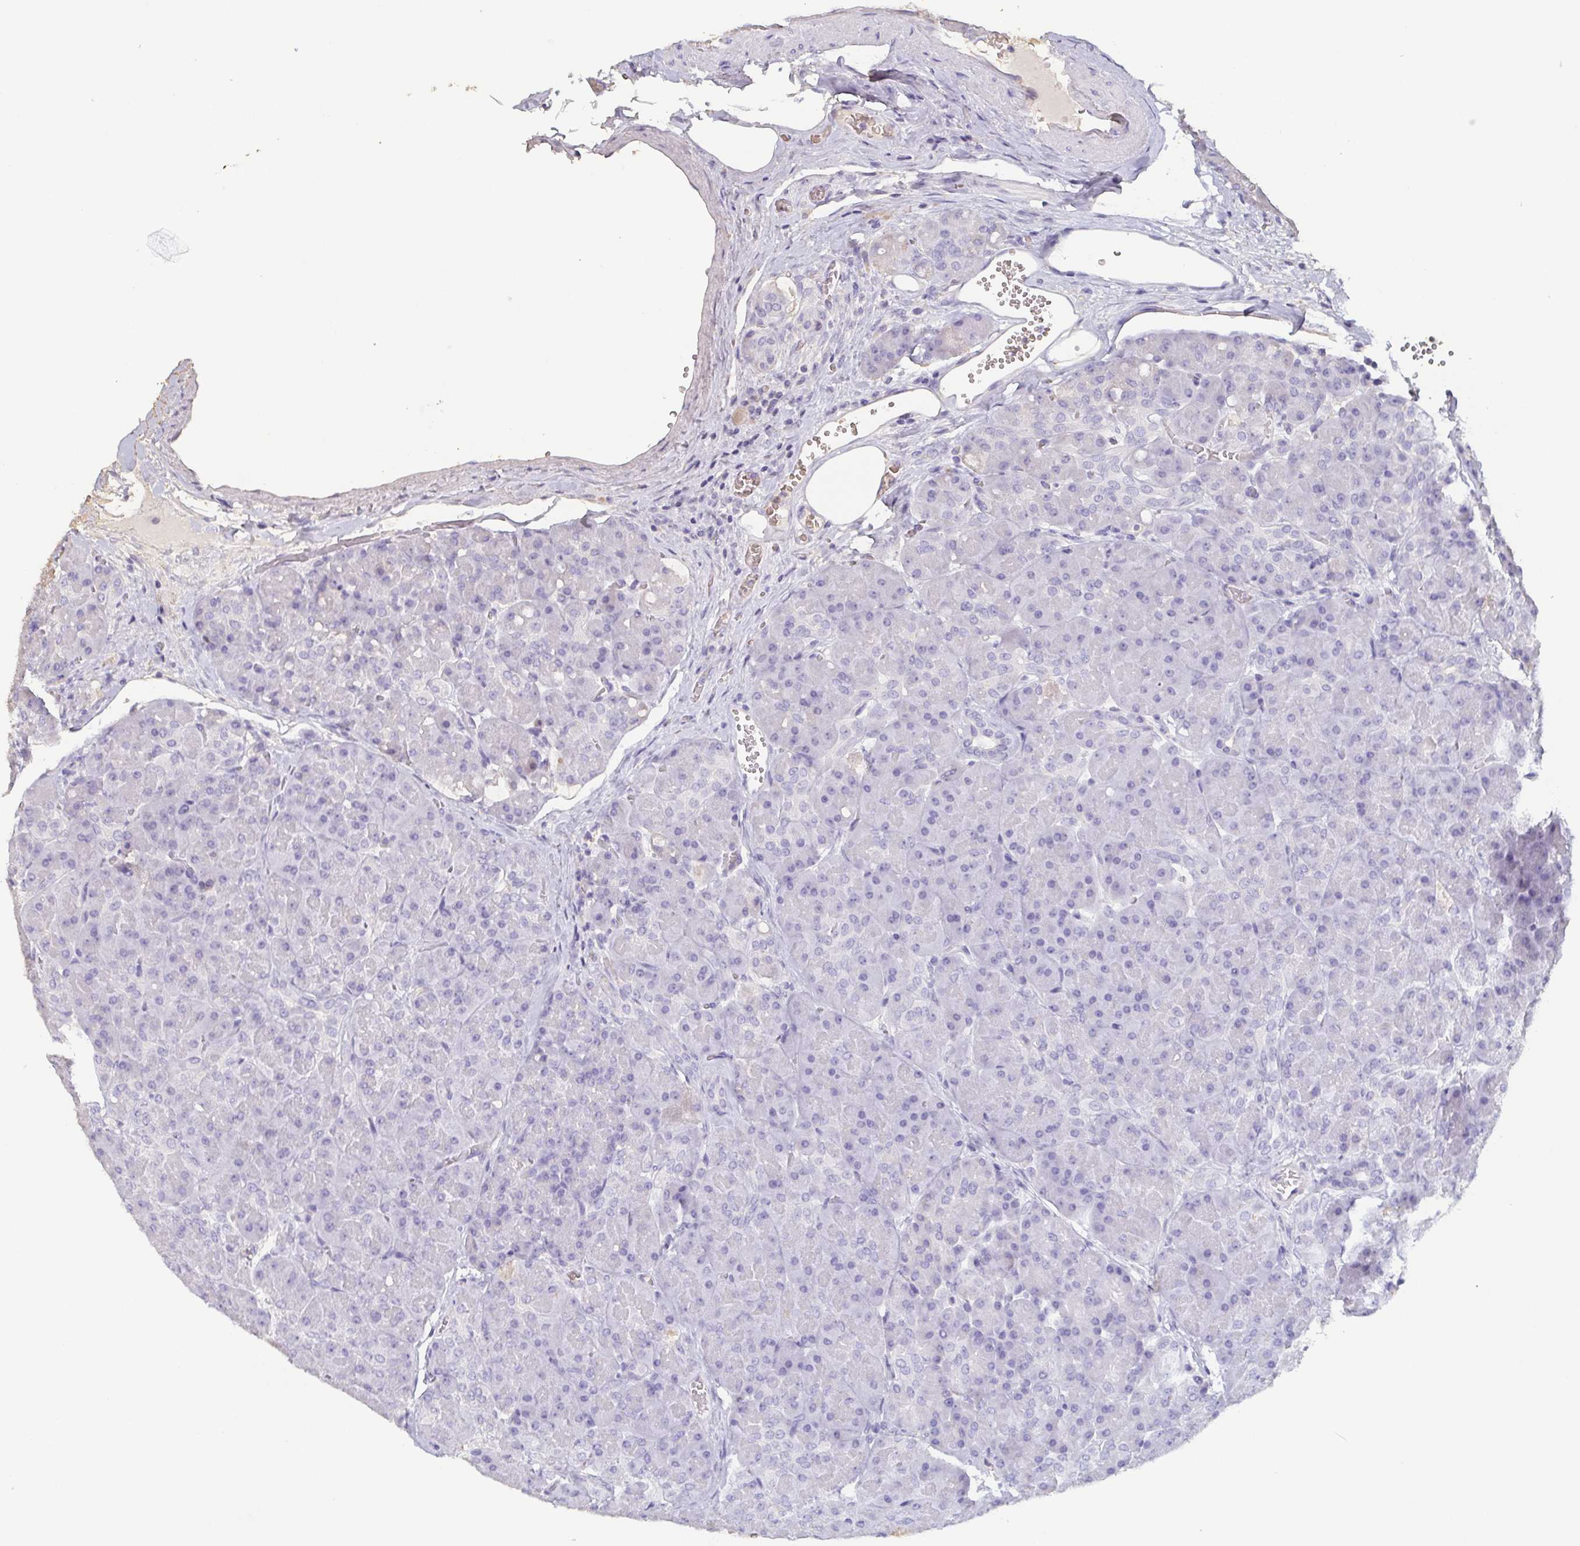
{"staining": {"intensity": "negative", "quantity": "none", "location": "none"}, "tissue": "pancreas", "cell_type": "Exocrine glandular cells", "image_type": "normal", "snomed": [{"axis": "morphology", "description": "Normal tissue, NOS"}, {"axis": "topography", "description": "Pancreas"}], "caption": "High magnification brightfield microscopy of unremarkable pancreas stained with DAB (3,3'-diaminobenzidine) (brown) and counterstained with hematoxylin (blue): exocrine glandular cells show no significant expression. The staining is performed using DAB (3,3'-diaminobenzidine) brown chromogen with nuclei counter-stained in using hematoxylin.", "gene": "BPIFA2", "patient": {"sex": "male", "age": 55}}